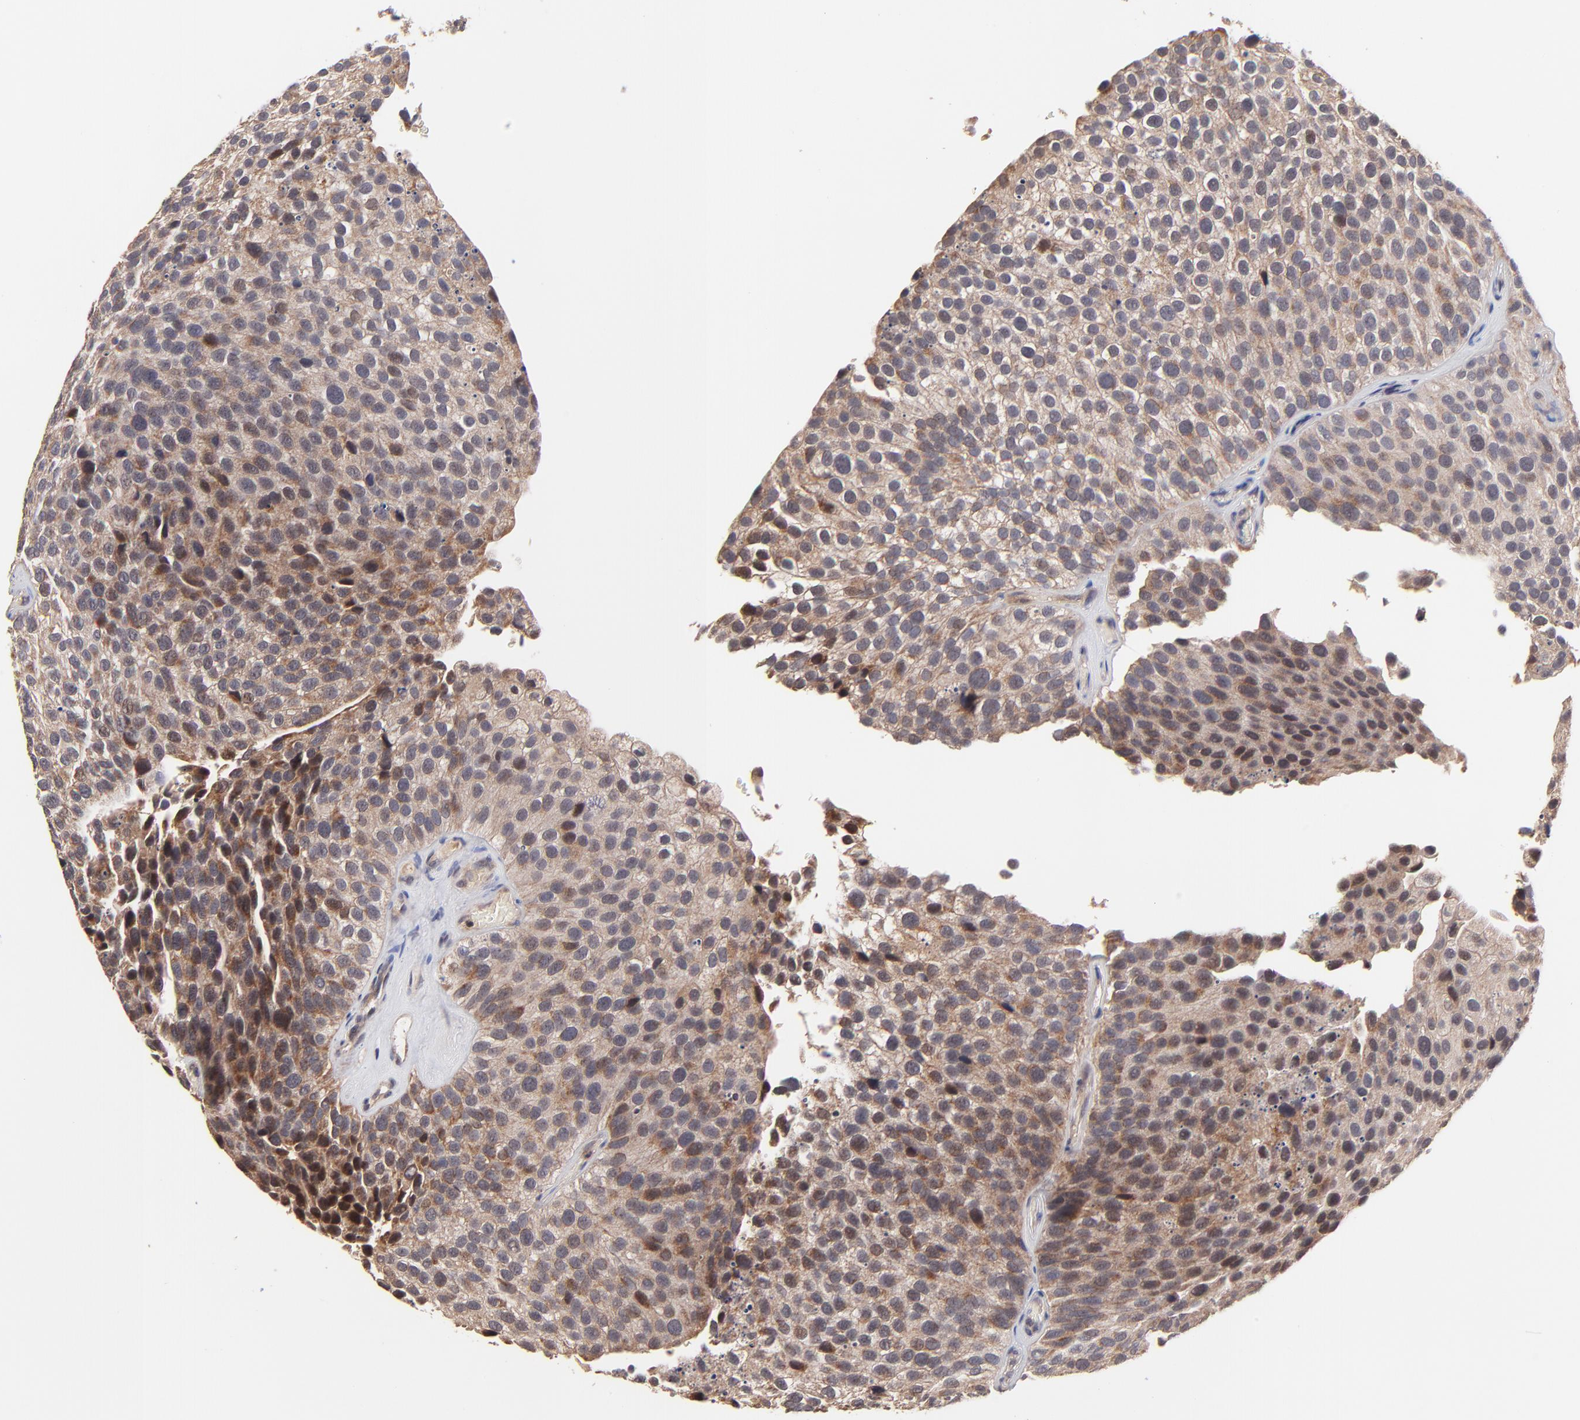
{"staining": {"intensity": "moderate", "quantity": ">75%", "location": "cytoplasmic/membranous"}, "tissue": "urothelial cancer", "cell_type": "Tumor cells", "image_type": "cancer", "snomed": [{"axis": "morphology", "description": "Urothelial carcinoma, High grade"}, {"axis": "topography", "description": "Urinary bladder"}], "caption": "Moderate cytoplasmic/membranous protein positivity is present in approximately >75% of tumor cells in urothelial carcinoma (high-grade).", "gene": "BAIAP2L2", "patient": {"sex": "male", "age": 72}}